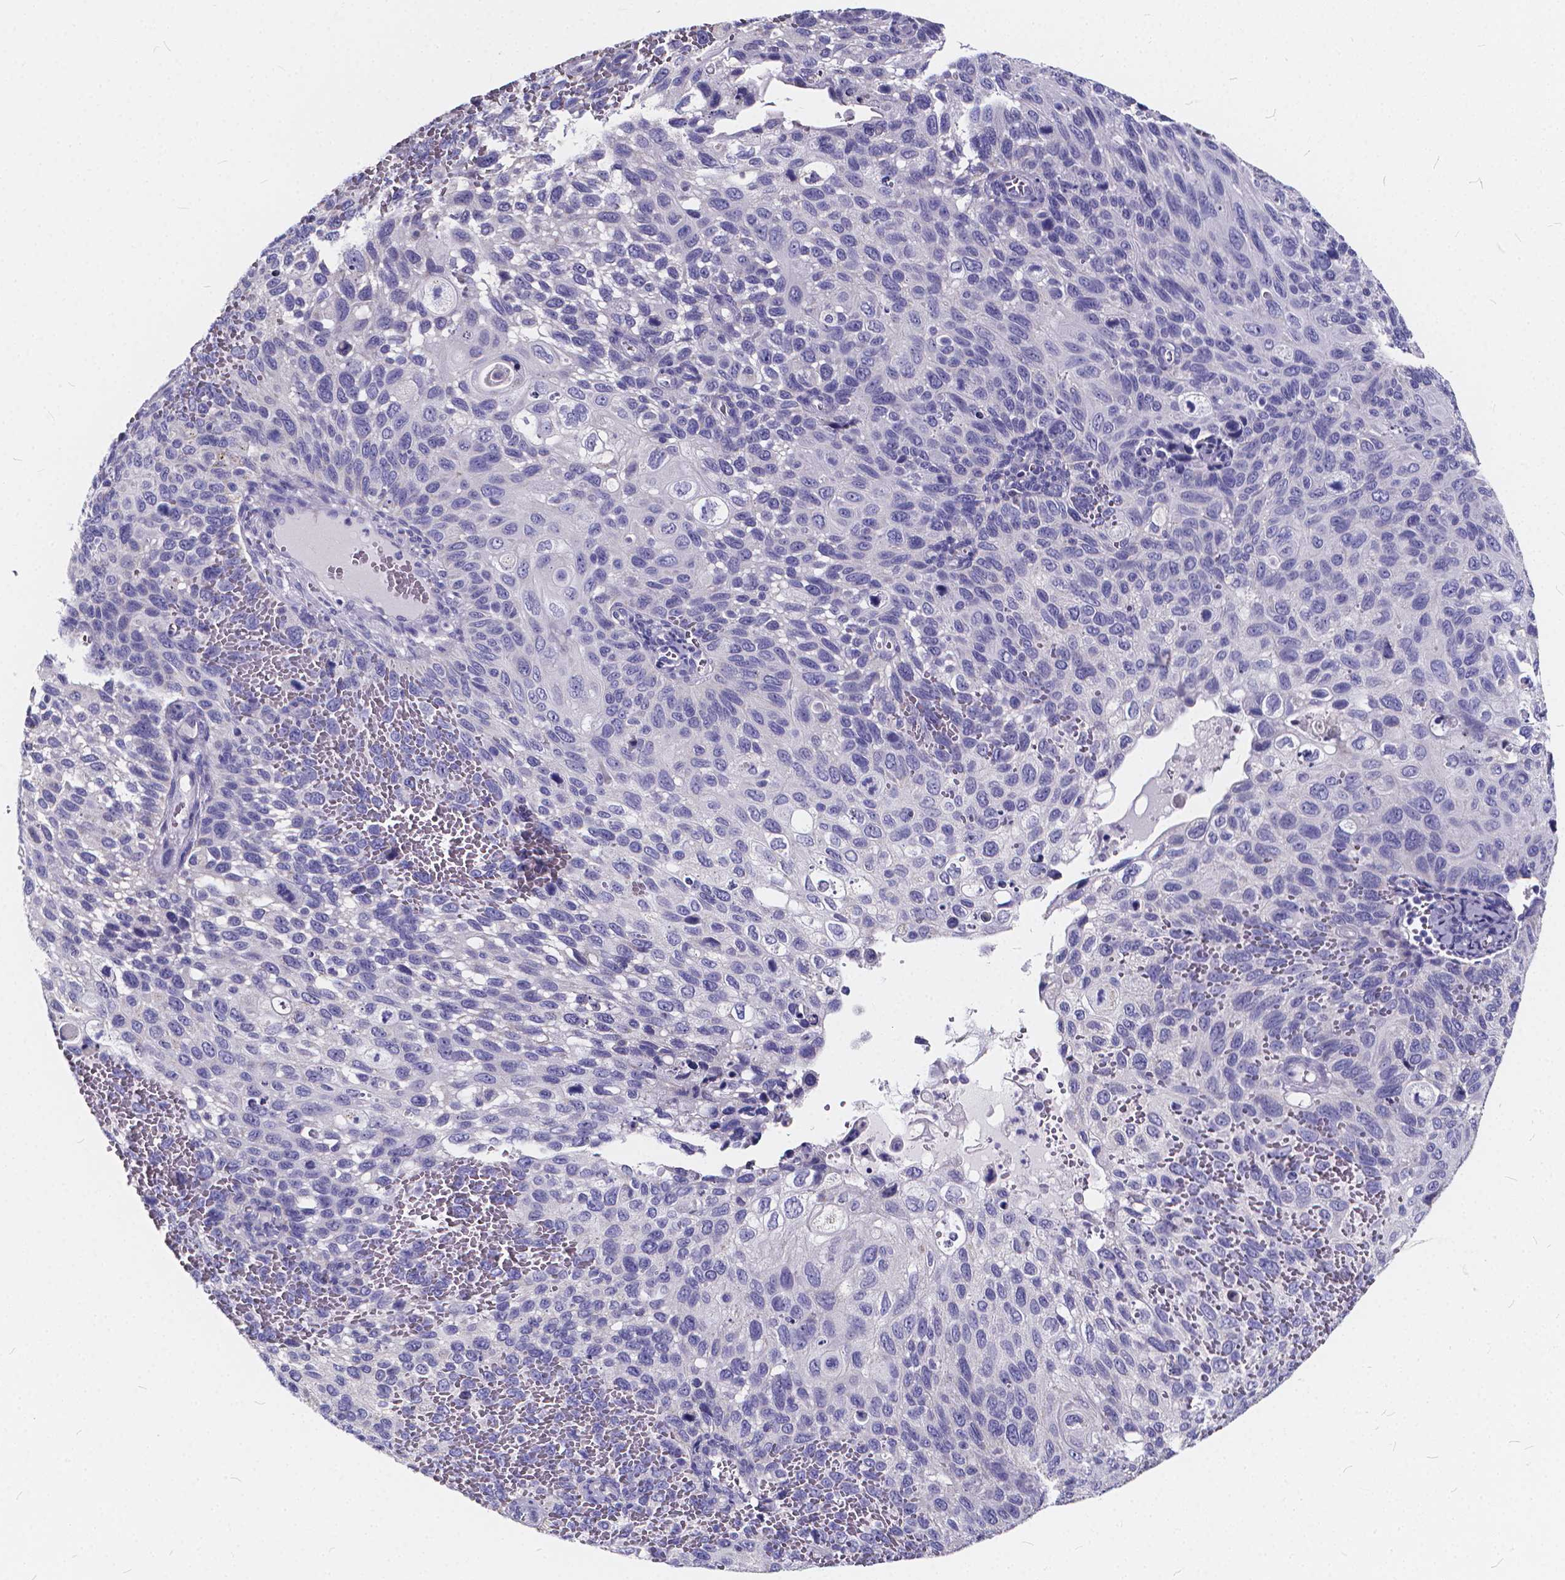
{"staining": {"intensity": "negative", "quantity": "none", "location": "none"}, "tissue": "cervical cancer", "cell_type": "Tumor cells", "image_type": "cancer", "snomed": [{"axis": "morphology", "description": "Squamous cell carcinoma, NOS"}, {"axis": "topography", "description": "Cervix"}], "caption": "Tumor cells are negative for protein expression in human cervical cancer (squamous cell carcinoma).", "gene": "SPEF2", "patient": {"sex": "female", "age": 70}}